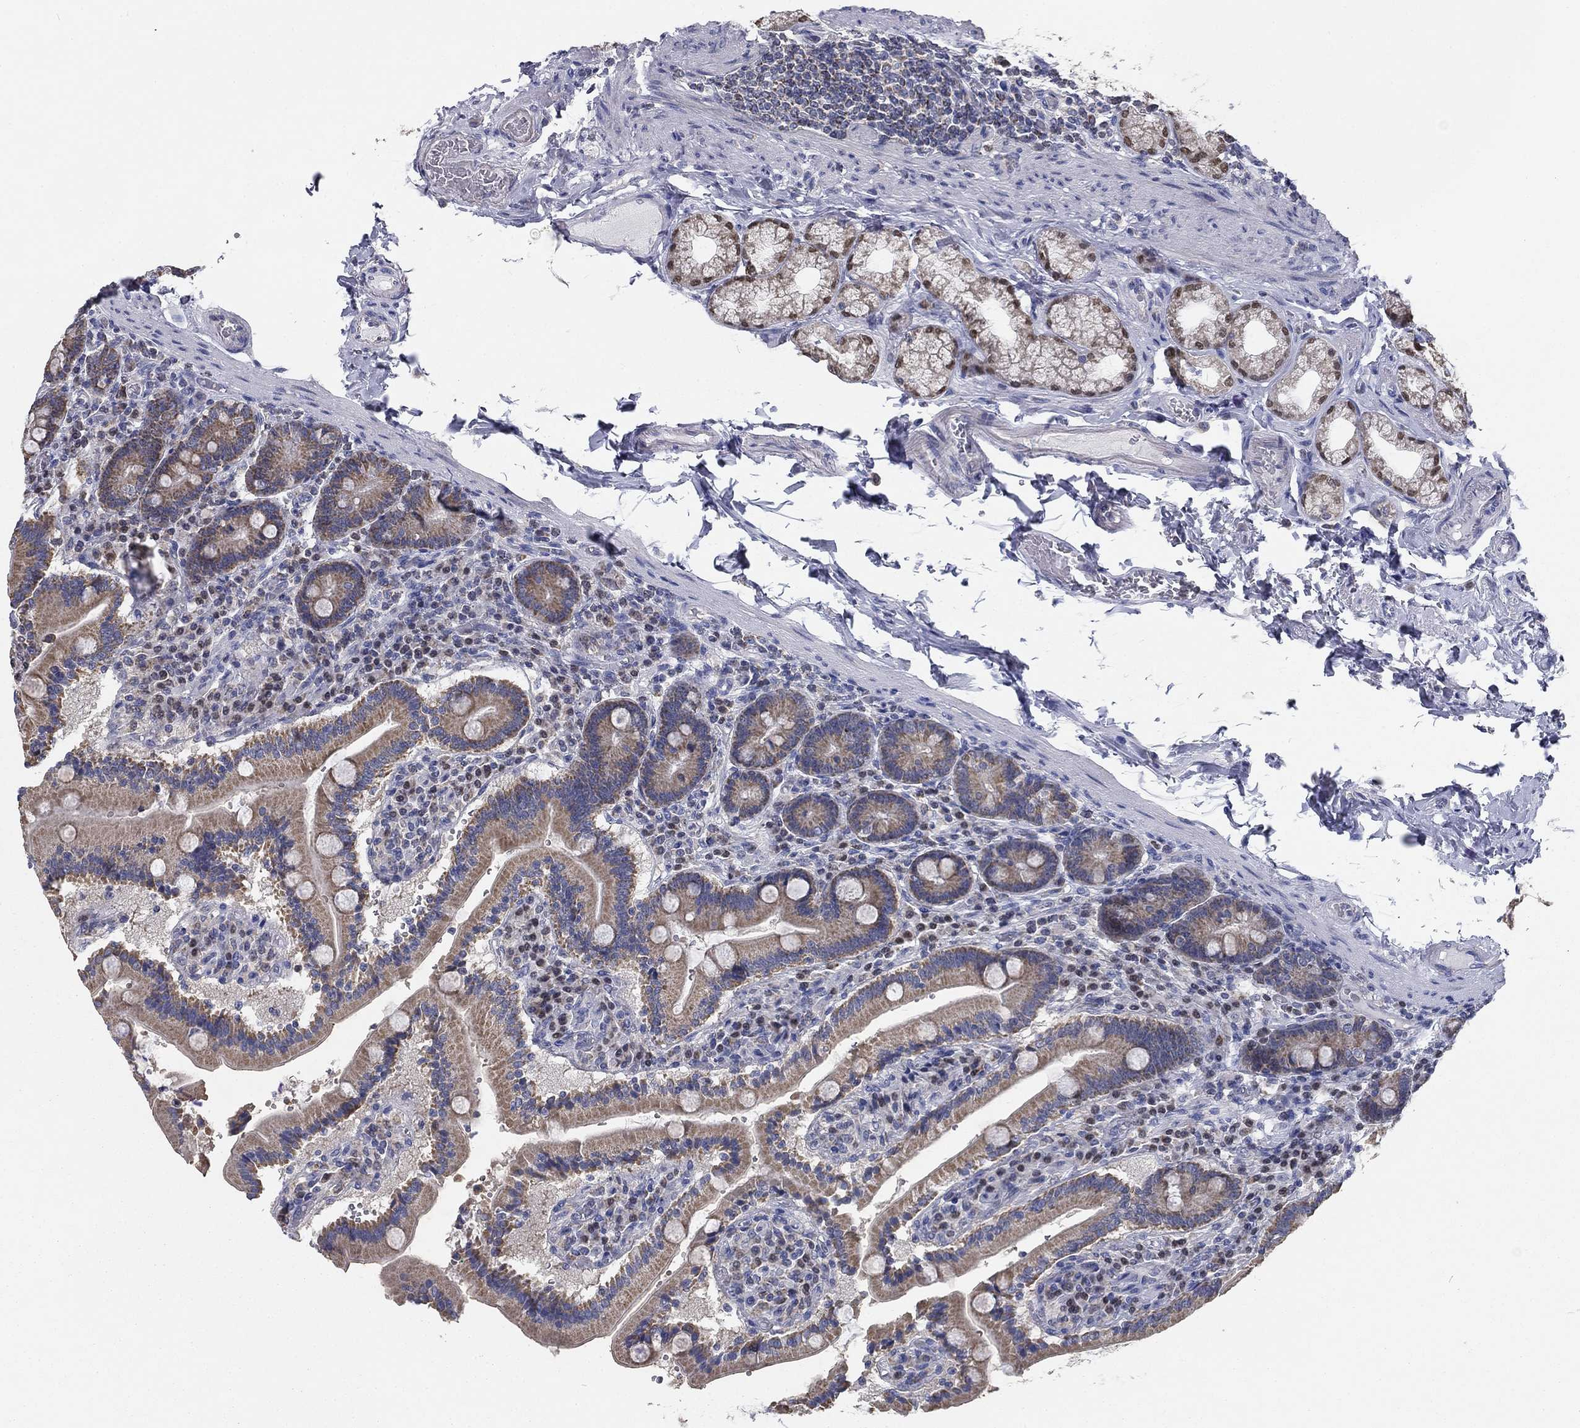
{"staining": {"intensity": "weak", "quantity": ">75%", "location": "cytoplasmic/membranous"}, "tissue": "duodenum", "cell_type": "Glandular cells", "image_type": "normal", "snomed": [{"axis": "morphology", "description": "Normal tissue, NOS"}, {"axis": "topography", "description": "Duodenum"}], "caption": "Immunohistochemistry staining of normal duodenum, which reveals low levels of weak cytoplasmic/membranous expression in approximately >75% of glandular cells indicating weak cytoplasmic/membranous protein staining. The staining was performed using DAB (3,3'-diaminobenzidine) (brown) for protein detection and nuclei were counterstained in hematoxylin (blue).", "gene": "SLC2A9", "patient": {"sex": "female", "age": 62}}